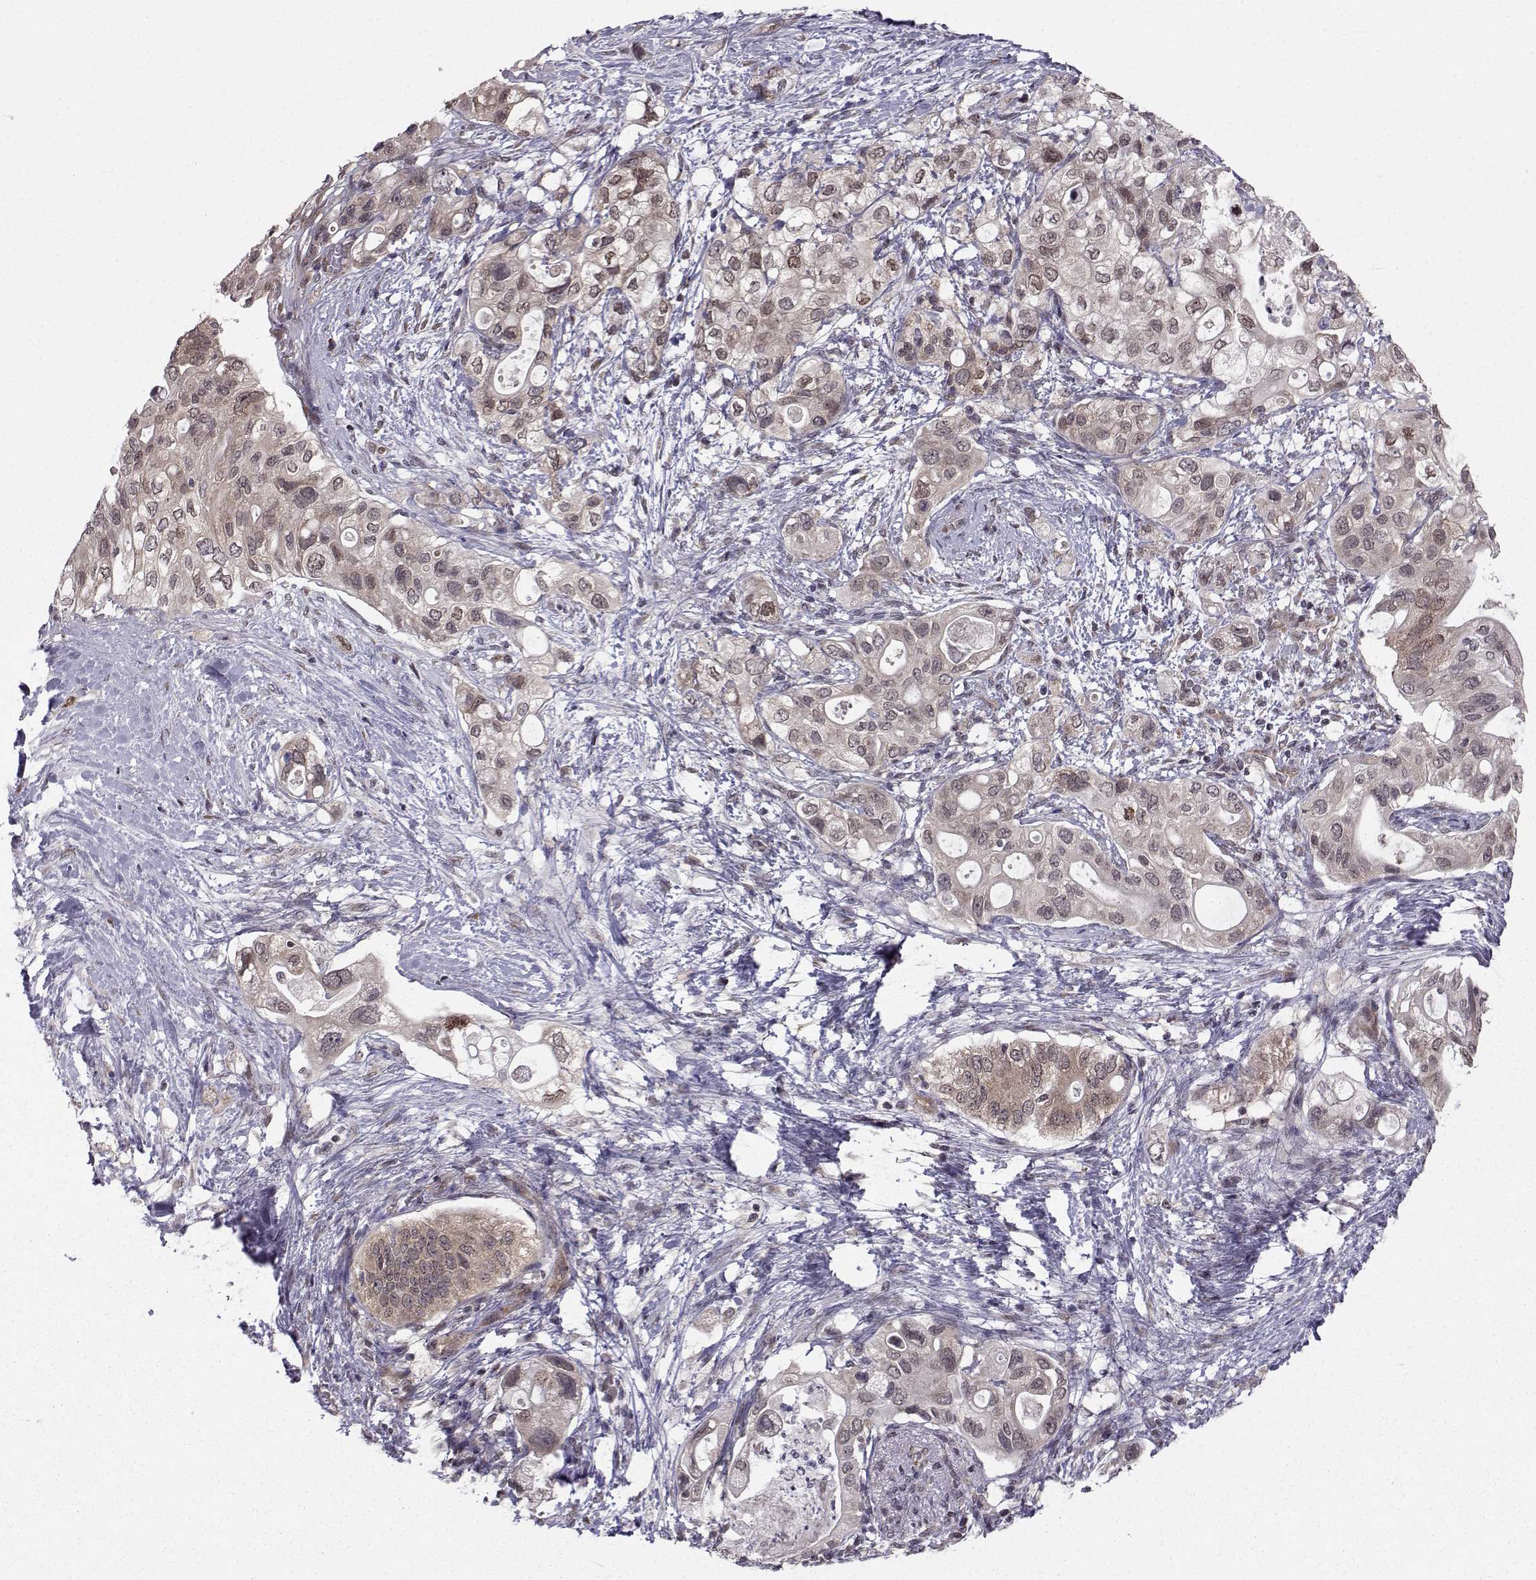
{"staining": {"intensity": "weak", "quantity": ">75%", "location": "cytoplasmic/membranous"}, "tissue": "pancreatic cancer", "cell_type": "Tumor cells", "image_type": "cancer", "snomed": [{"axis": "morphology", "description": "Adenocarcinoma, NOS"}, {"axis": "topography", "description": "Pancreas"}], "caption": "Immunohistochemical staining of pancreatic cancer reveals low levels of weak cytoplasmic/membranous positivity in about >75% of tumor cells.", "gene": "PKN2", "patient": {"sex": "female", "age": 72}}